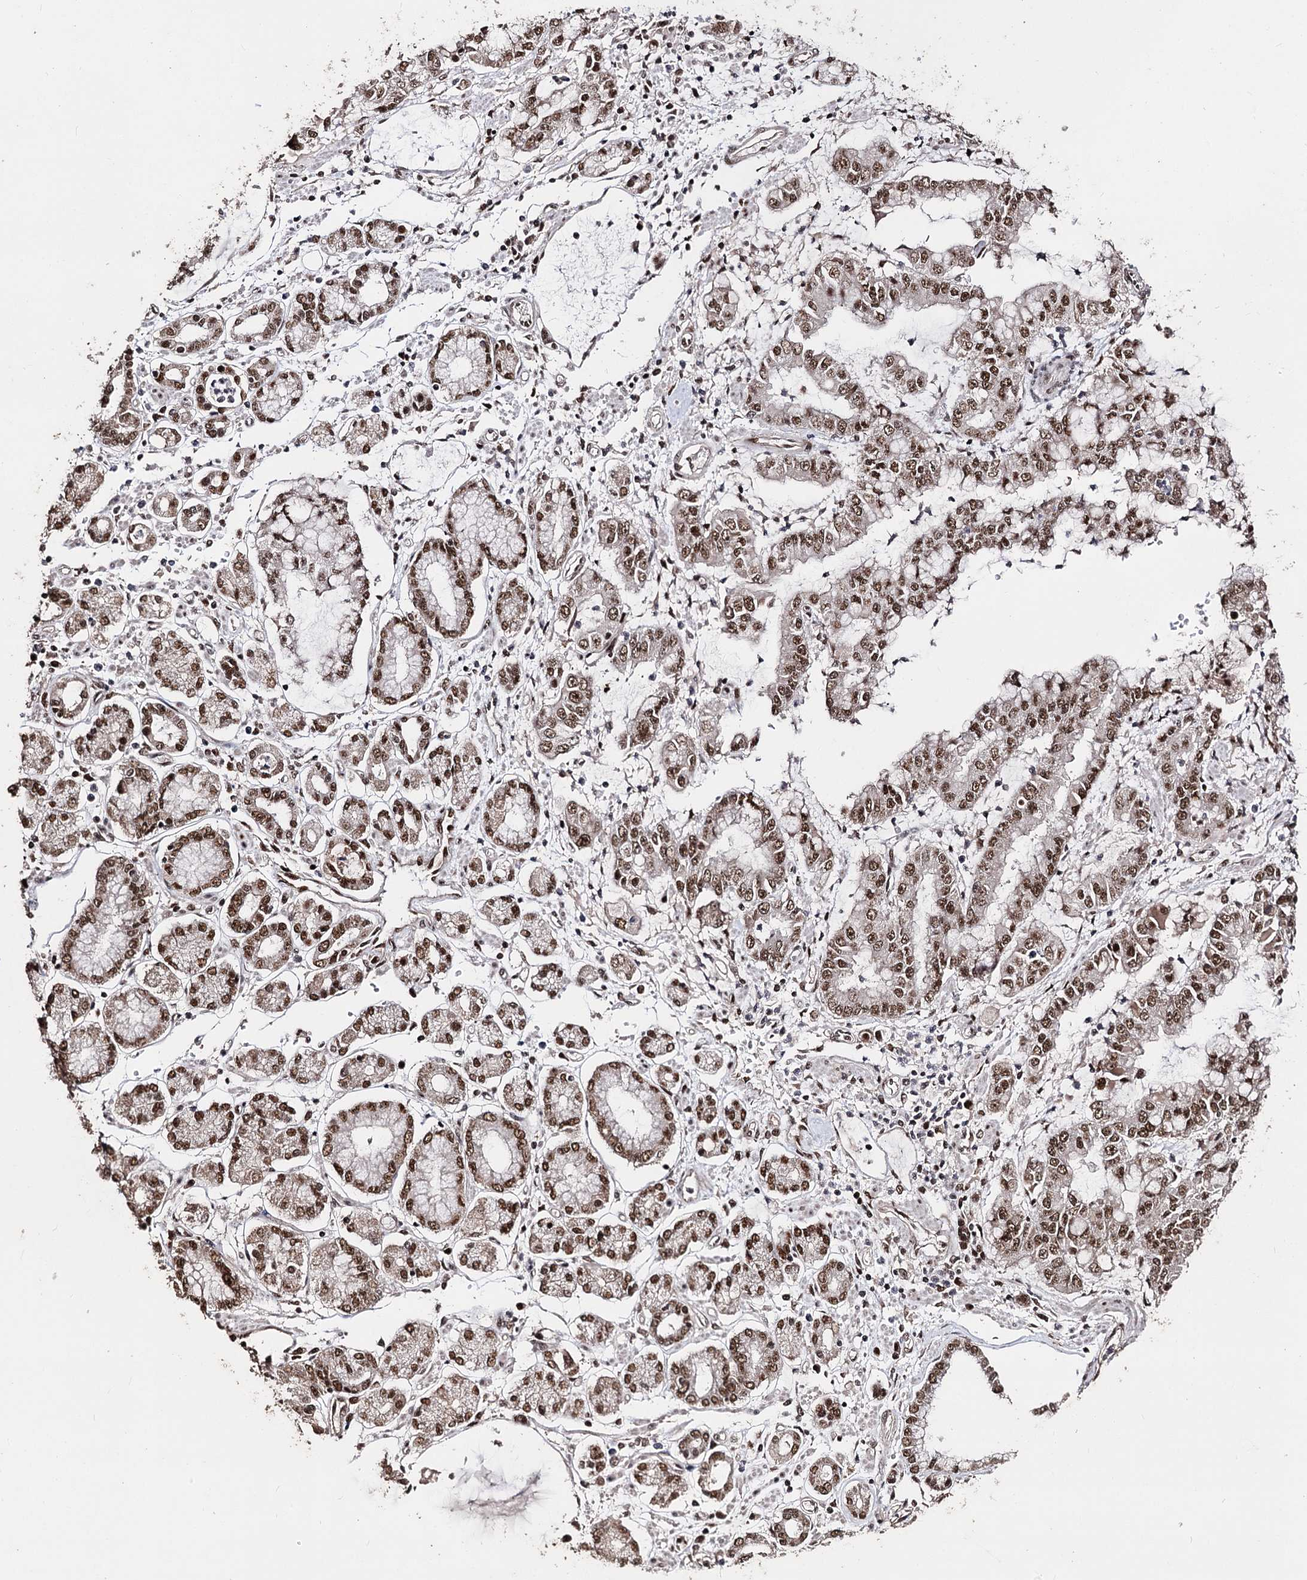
{"staining": {"intensity": "moderate", "quantity": ">75%", "location": "nuclear"}, "tissue": "stomach cancer", "cell_type": "Tumor cells", "image_type": "cancer", "snomed": [{"axis": "morphology", "description": "Adenocarcinoma, NOS"}, {"axis": "topography", "description": "Stomach"}], "caption": "Stomach cancer (adenocarcinoma) stained with DAB IHC exhibits medium levels of moderate nuclear expression in about >75% of tumor cells. (Stains: DAB (3,3'-diaminobenzidine) in brown, nuclei in blue, Microscopy: brightfield microscopy at high magnification).", "gene": "U2SURP", "patient": {"sex": "male", "age": 76}}